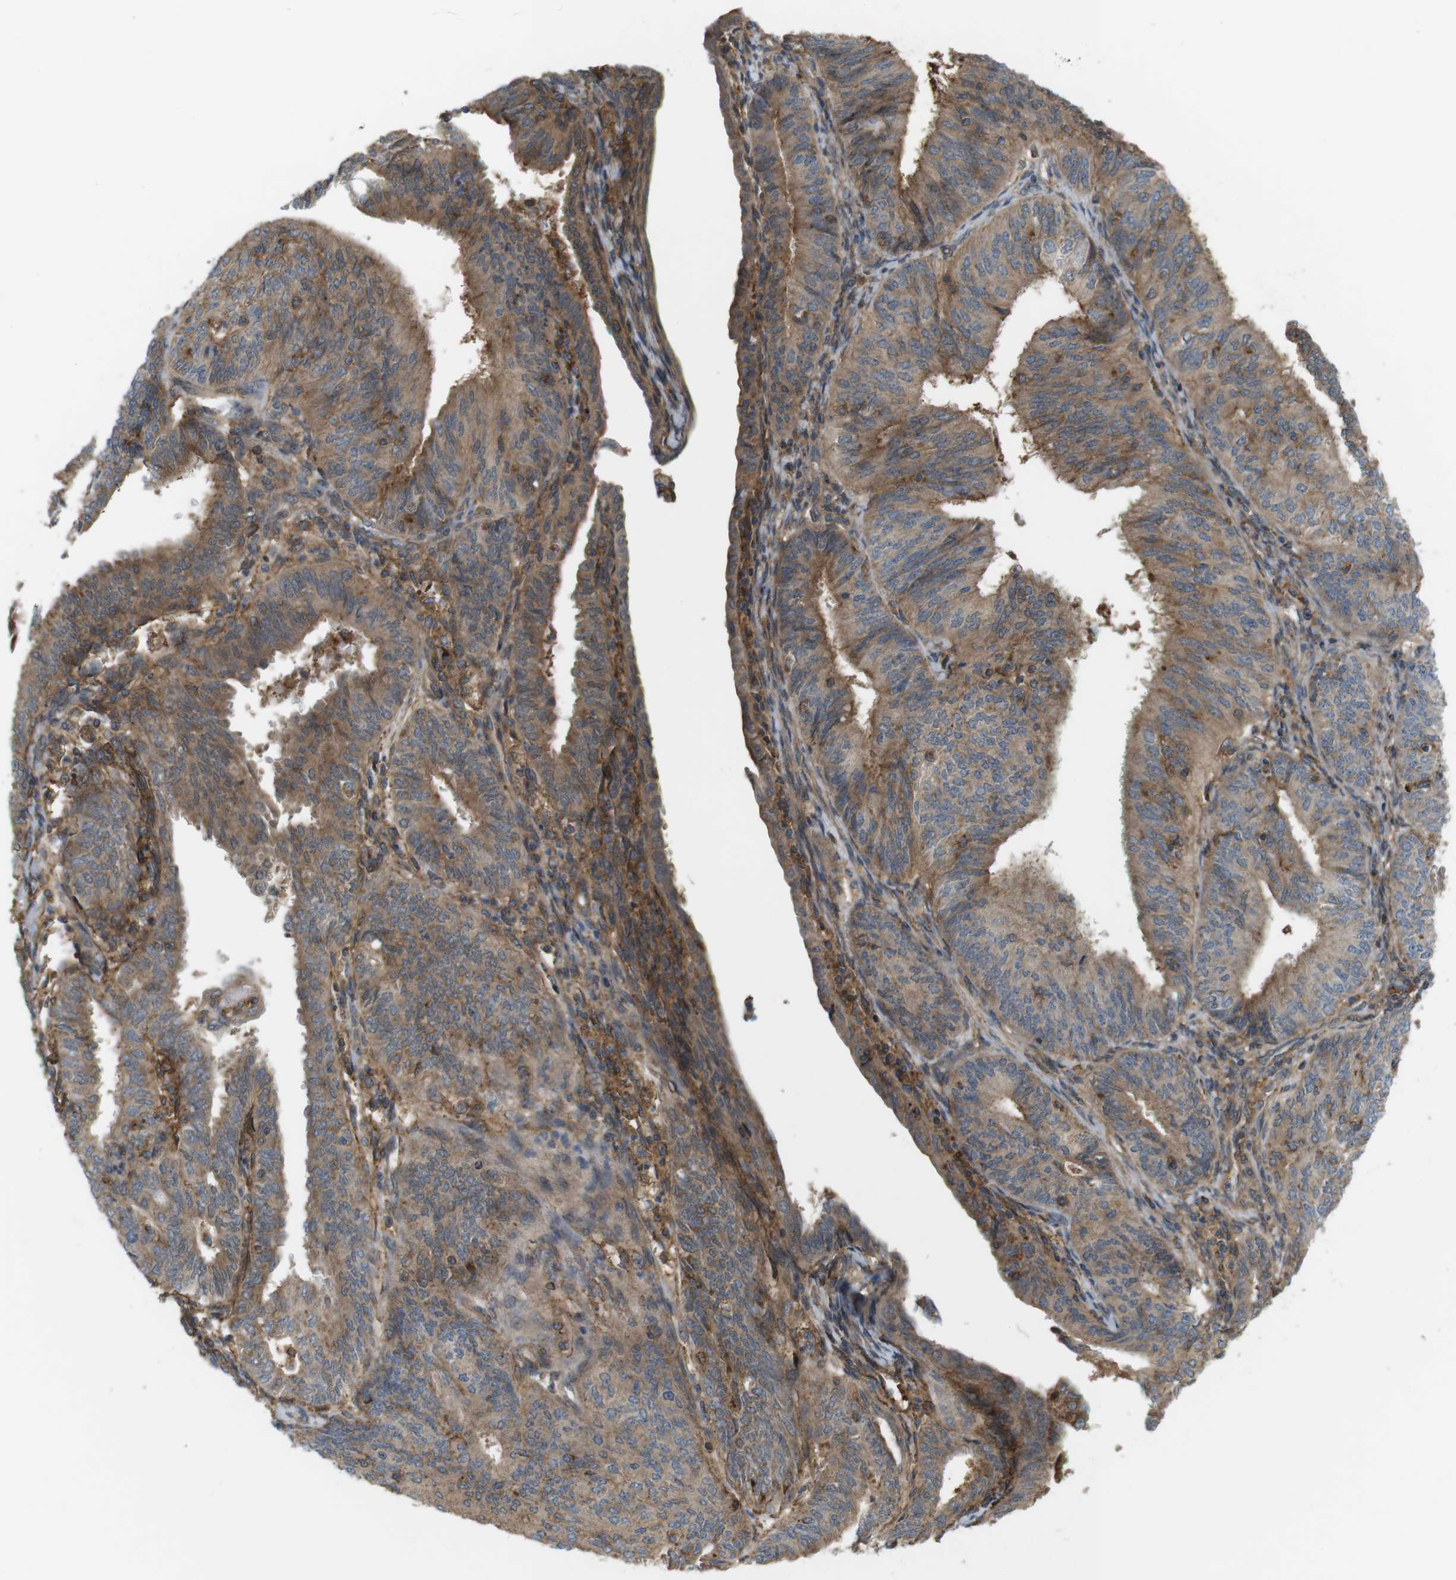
{"staining": {"intensity": "moderate", "quantity": ">75%", "location": "cytoplasmic/membranous"}, "tissue": "endometrial cancer", "cell_type": "Tumor cells", "image_type": "cancer", "snomed": [{"axis": "morphology", "description": "Adenocarcinoma, NOS"}, {"axis": "topography", "description": "Endometrium"}], "caption": "The image shows immunohistochemical staining of endometrial cancer. There is moderate cytoplasmic/membranous expression is present in approximately >75% of tumor cells.", "gene": "DDAH2", "patient": {"sex": "female", "age": 58}}